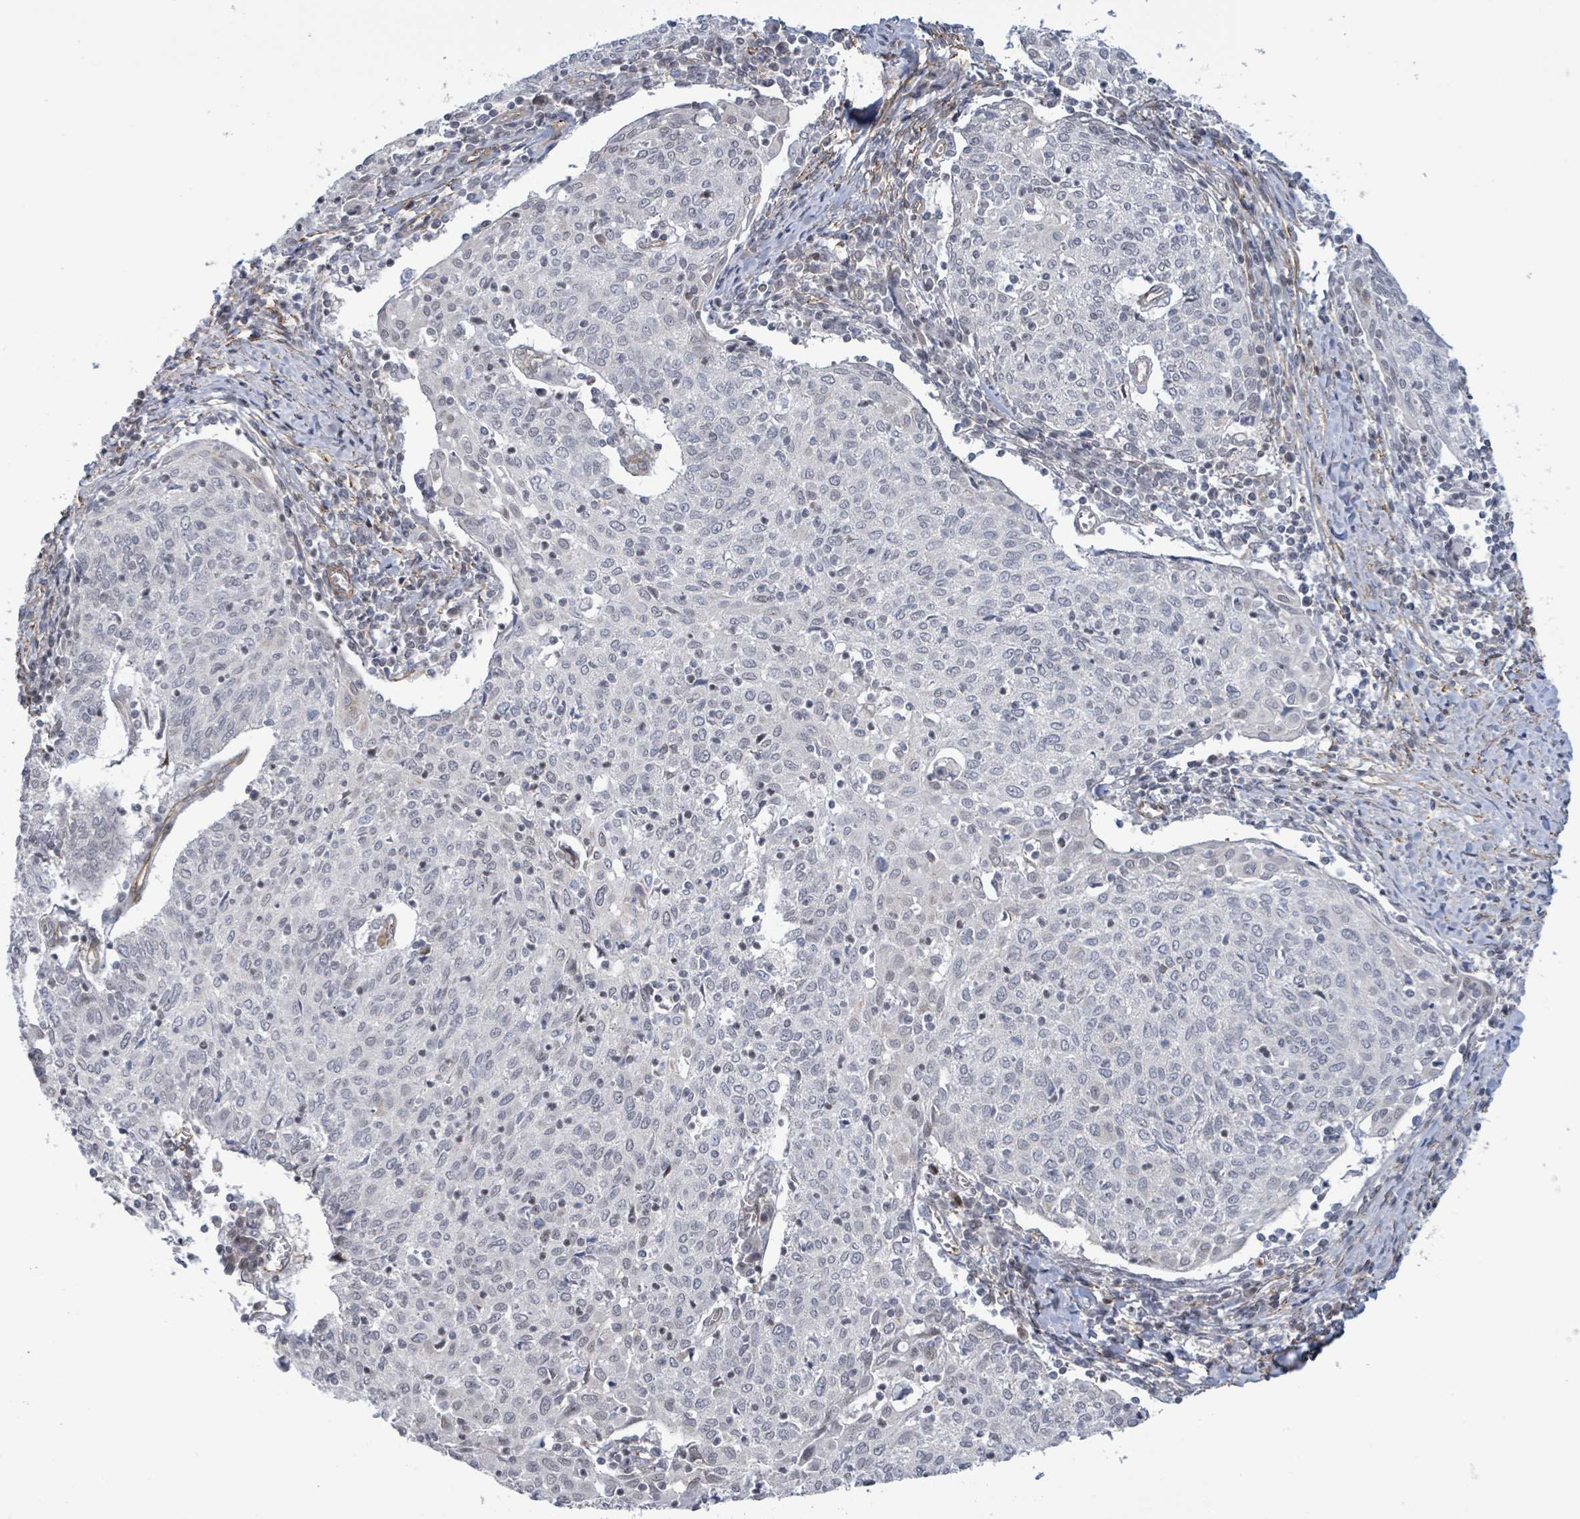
{"staining": {"intensity": "negative", "quantity": "none", "location": "none"}, "tissue": "cervical cancer", "cell_type": "Tumor cells", "image_type": "cancer", "snomed": [{"axis": "morphology", "description": "Squamous cell carcinoma, NOS"}, {"axis": "topography", "description": "Cervix"}], "caption": "The histopathology image shows no significant staining in tumor cells of cervical cancer (squamous cell carcinoma). (DAB IHC, high magnification).", "gene": "DMRTC1B", "patient": {"sex": "female", "age": 52}}